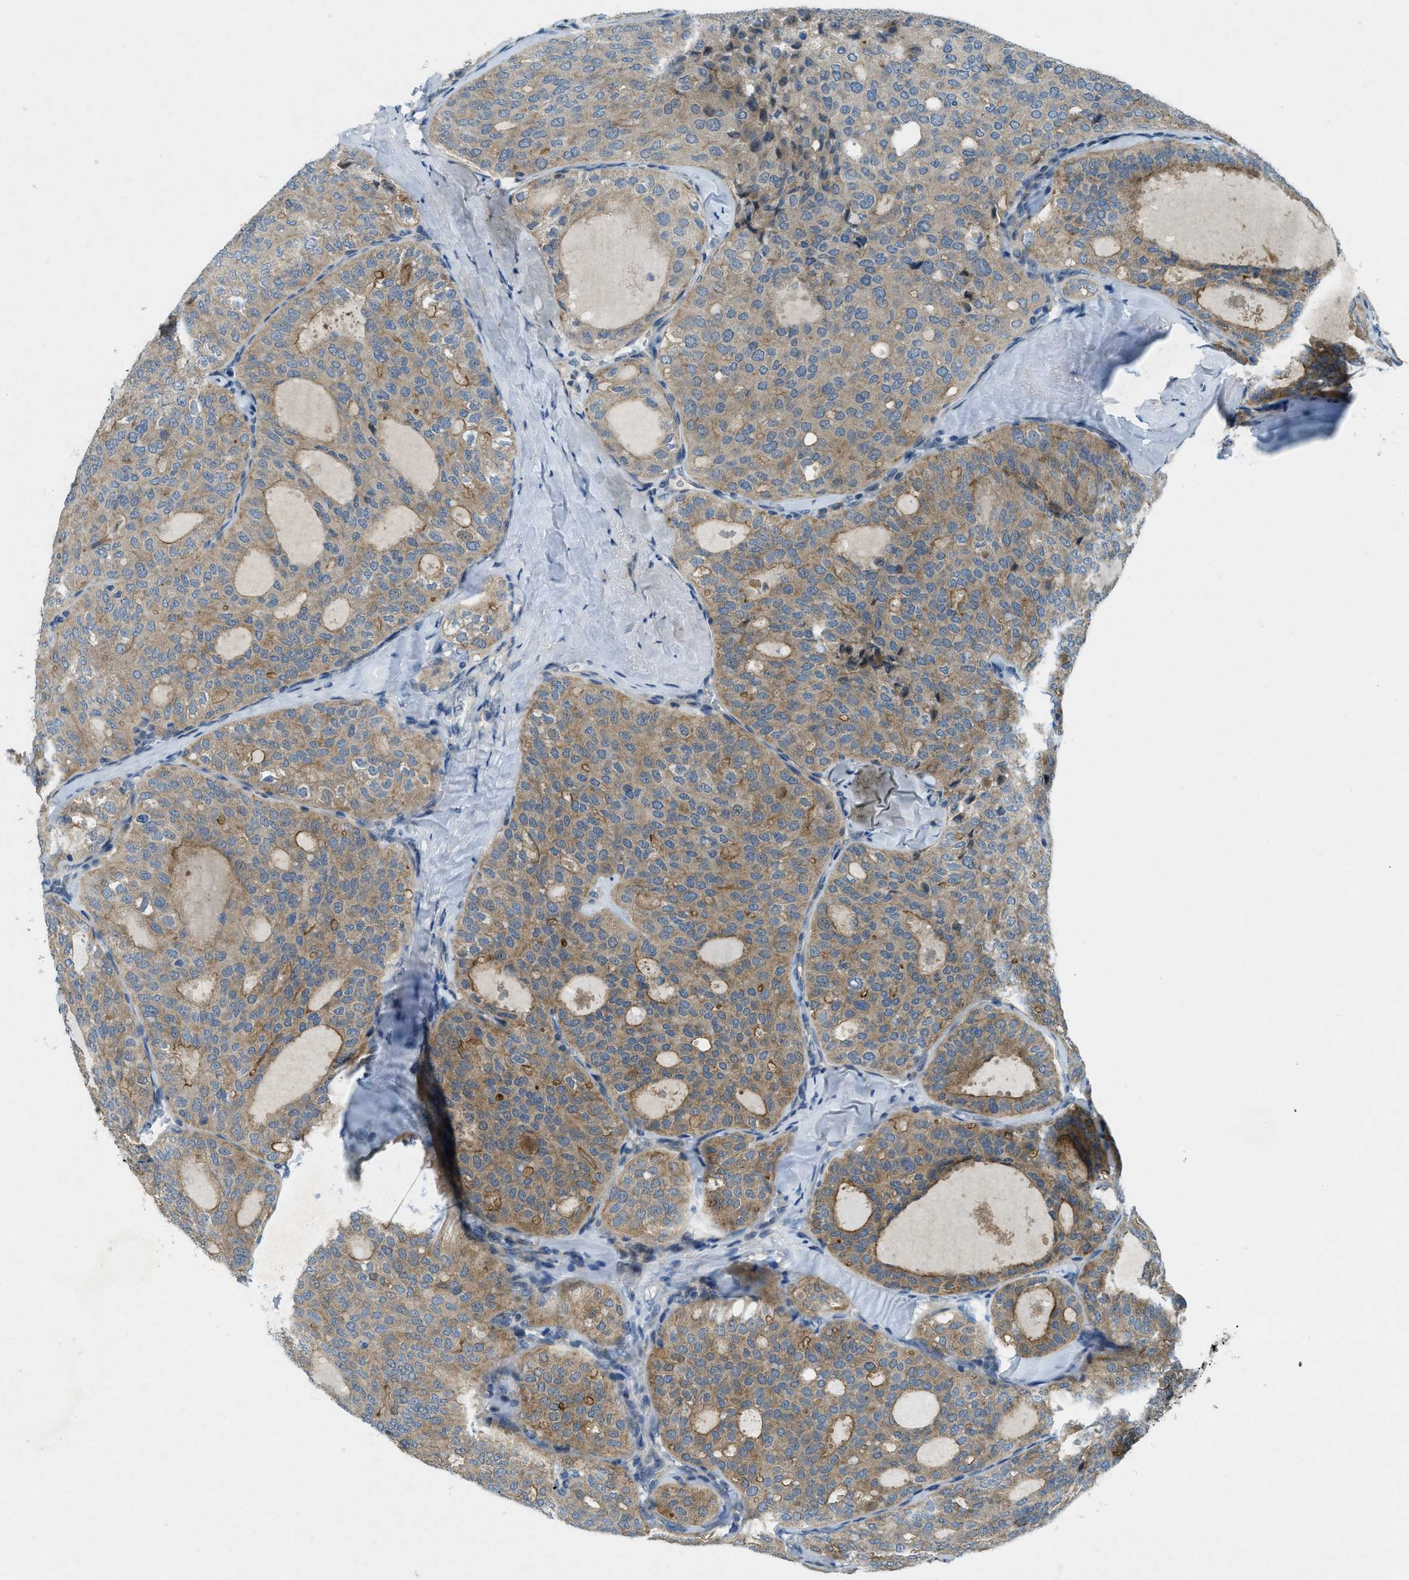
{"staining": {"intensity": "moderate", "quantity": "25%-75%", "location": "cytoplasmic/membranous"}, "tissue": "thyroid cancer", "cell_type": "Tumor cells", "image_type": "cancer", "snomed": [{"axis": "morphology", "description": "Follicular adenoma carcinoma, NOS"}, {"axis": "topography", "description": "Thyroid gland"}], "caption": "High-power microscopy captured an IHC histopathology image of thyroid cancer (follicular adenoma carcinoma), revealing moderate cytoplasmic/membranous expression in about 25%-75% of tumor cells.", "gene": "SNX14", "patient": {"sex": "male", "age": 75}}